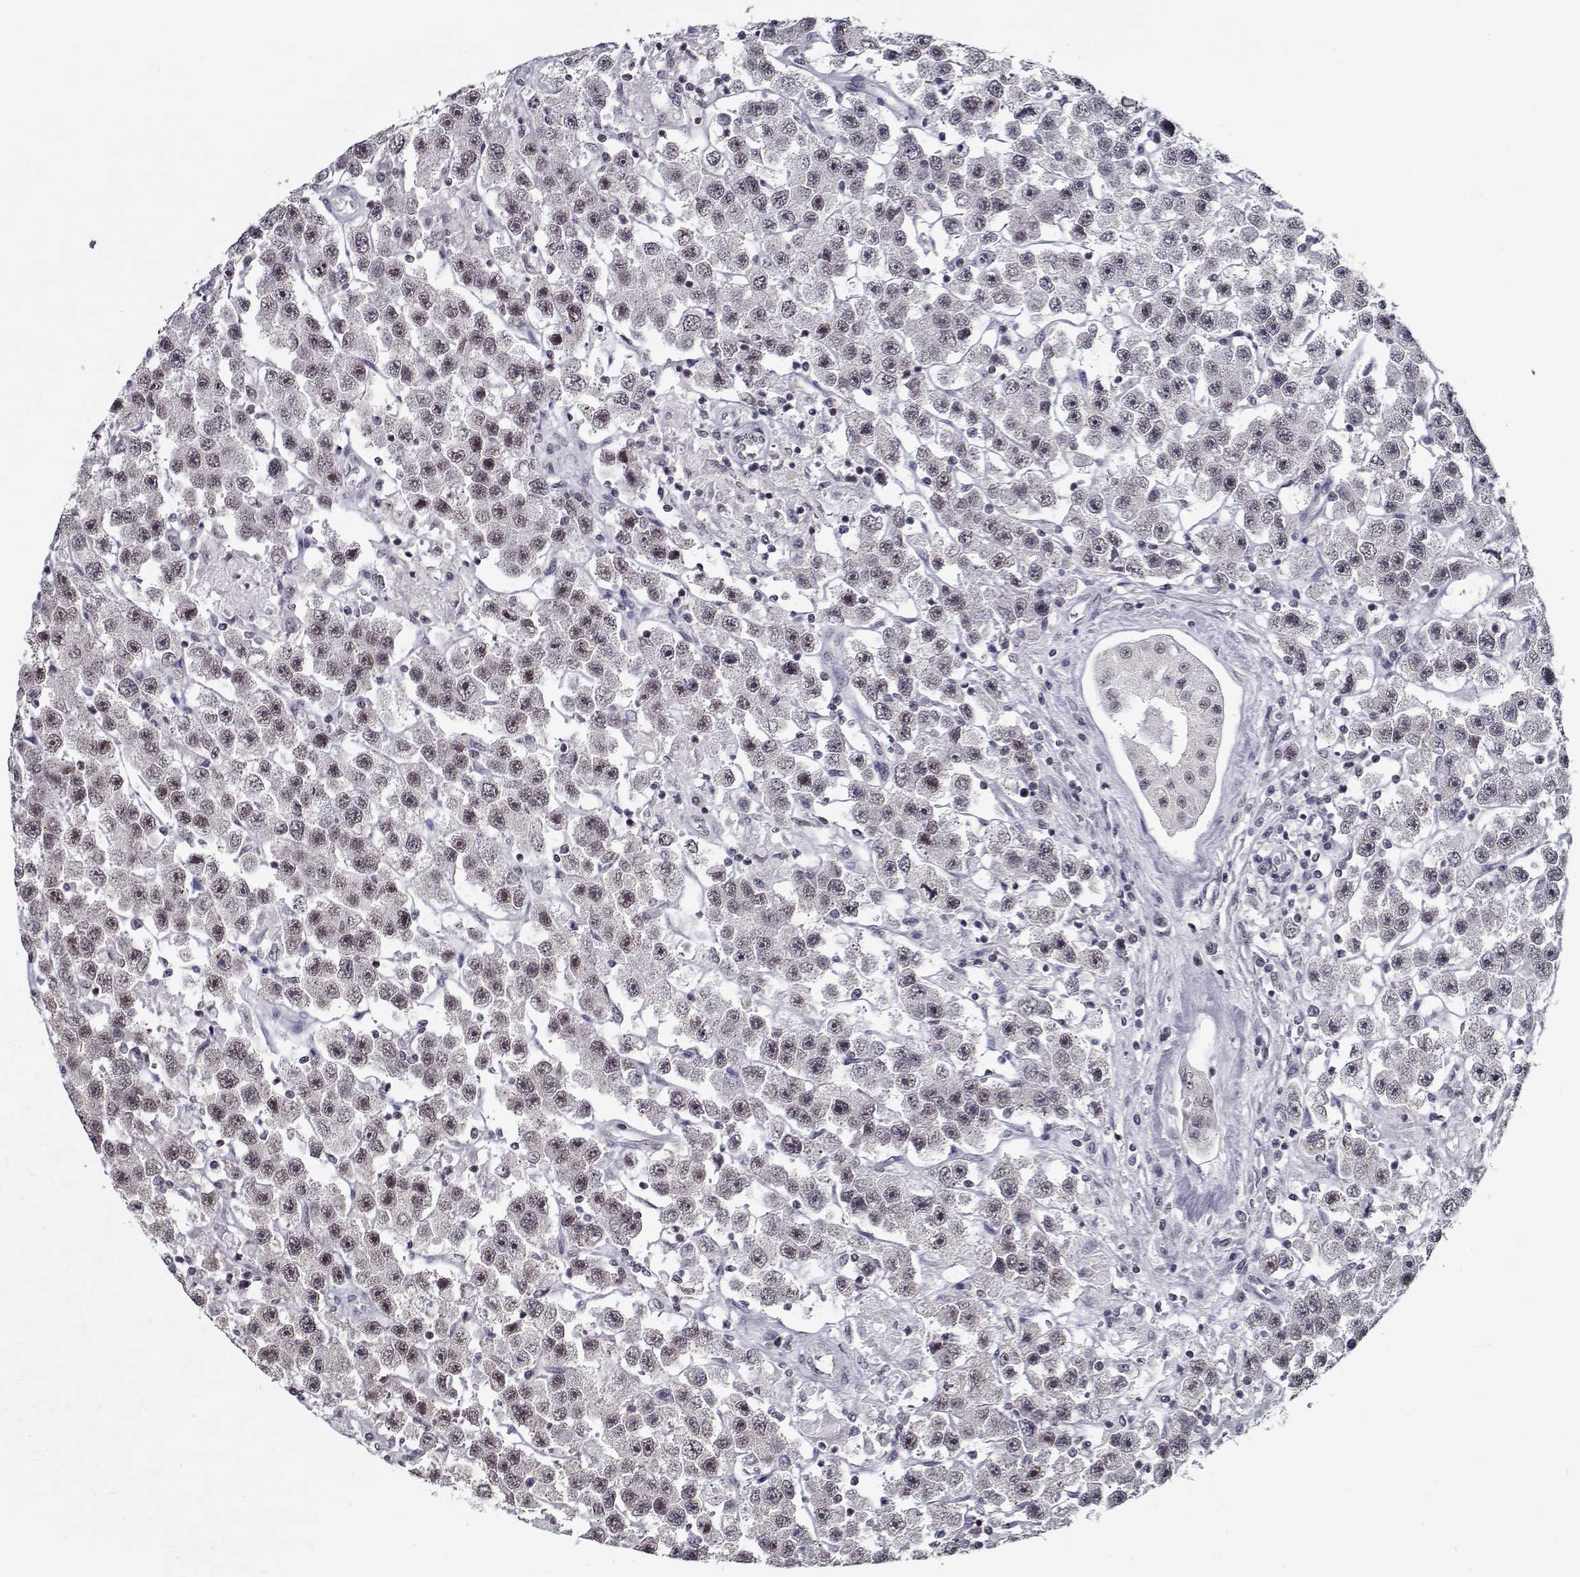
{"staining": {"intensity": "weak", "quantity": "25%-75%", "location": "nuclear"}, "tissue": "testis cancer", "cell_type": "Tumor cells", "image_type": "cancer", "snomed": [{"axis": "morphology", "description": "Seminoma, NOS"}, {"axis": "topography", "description": "Testis"}], "caption": "Protein staining of seminoma (testis) tissue reveals weak nuclear staining in about 25%-75% of tumor cells.", "gene": "TESPA1", "patient": {"sex": "male", "age": 45}}